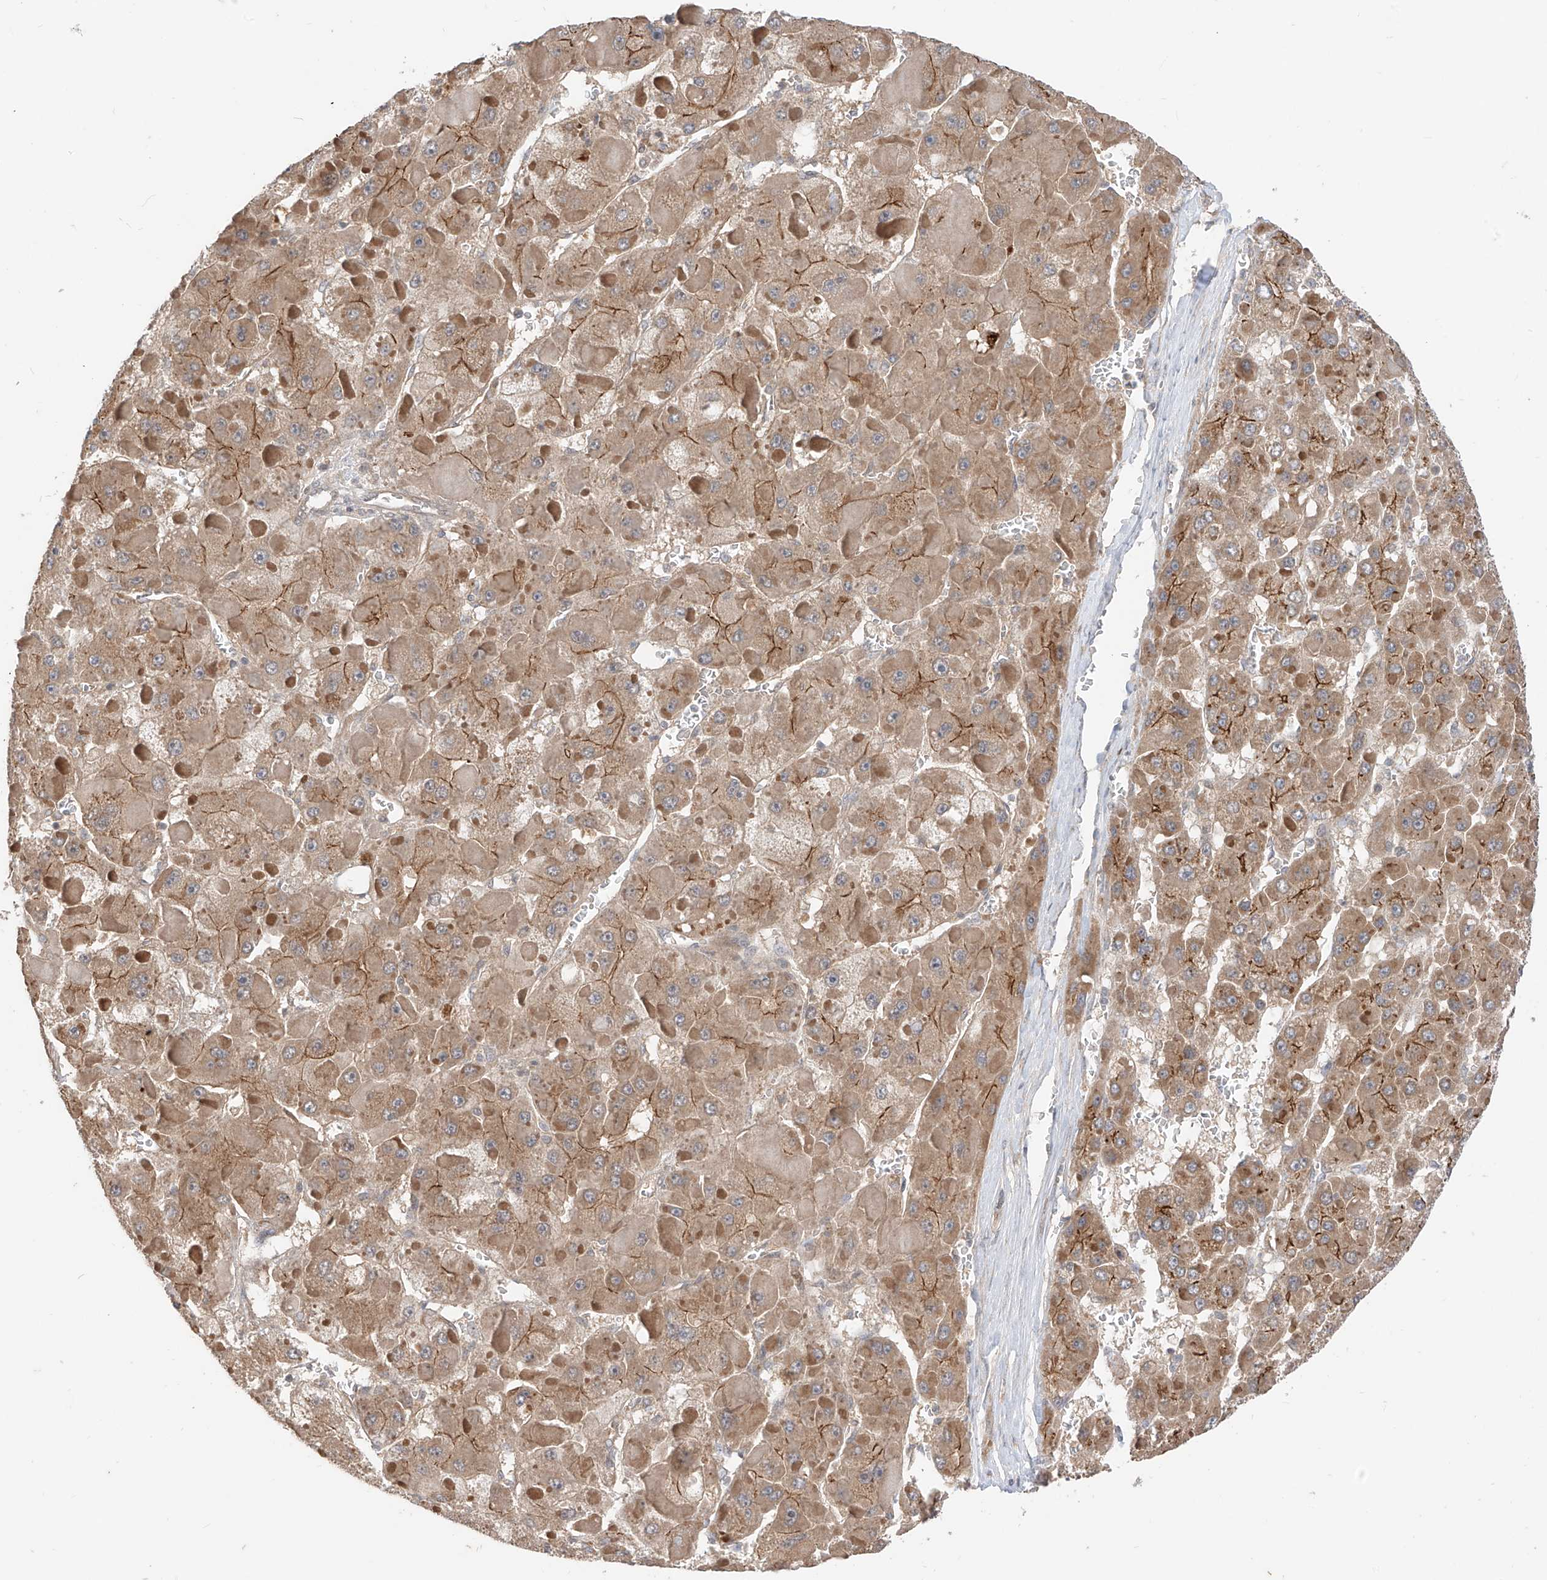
{"staining": {"intensity": "moderate", "quantity": ">75%", "location": "cytoplasmic/membranous"}, "tissue": "liver cancer", "cell_type": "Tumor cells", "image_type": "cancer", "snomed": [{"axis": "morphology", "description": "Carcinoma, Hepatocellular, NOS"}, {"axis": "topography", "description": "Liver"}], "caption": "Liver cancer (hepatocellular carcinoma) tissue displays moderate cytoplasmic/membranous staining in approximately >75% of tumor cells, visualized by immunohistochemistry.", "gene": "MTUS2", "patient": {"sex": "female", "age": 73}}